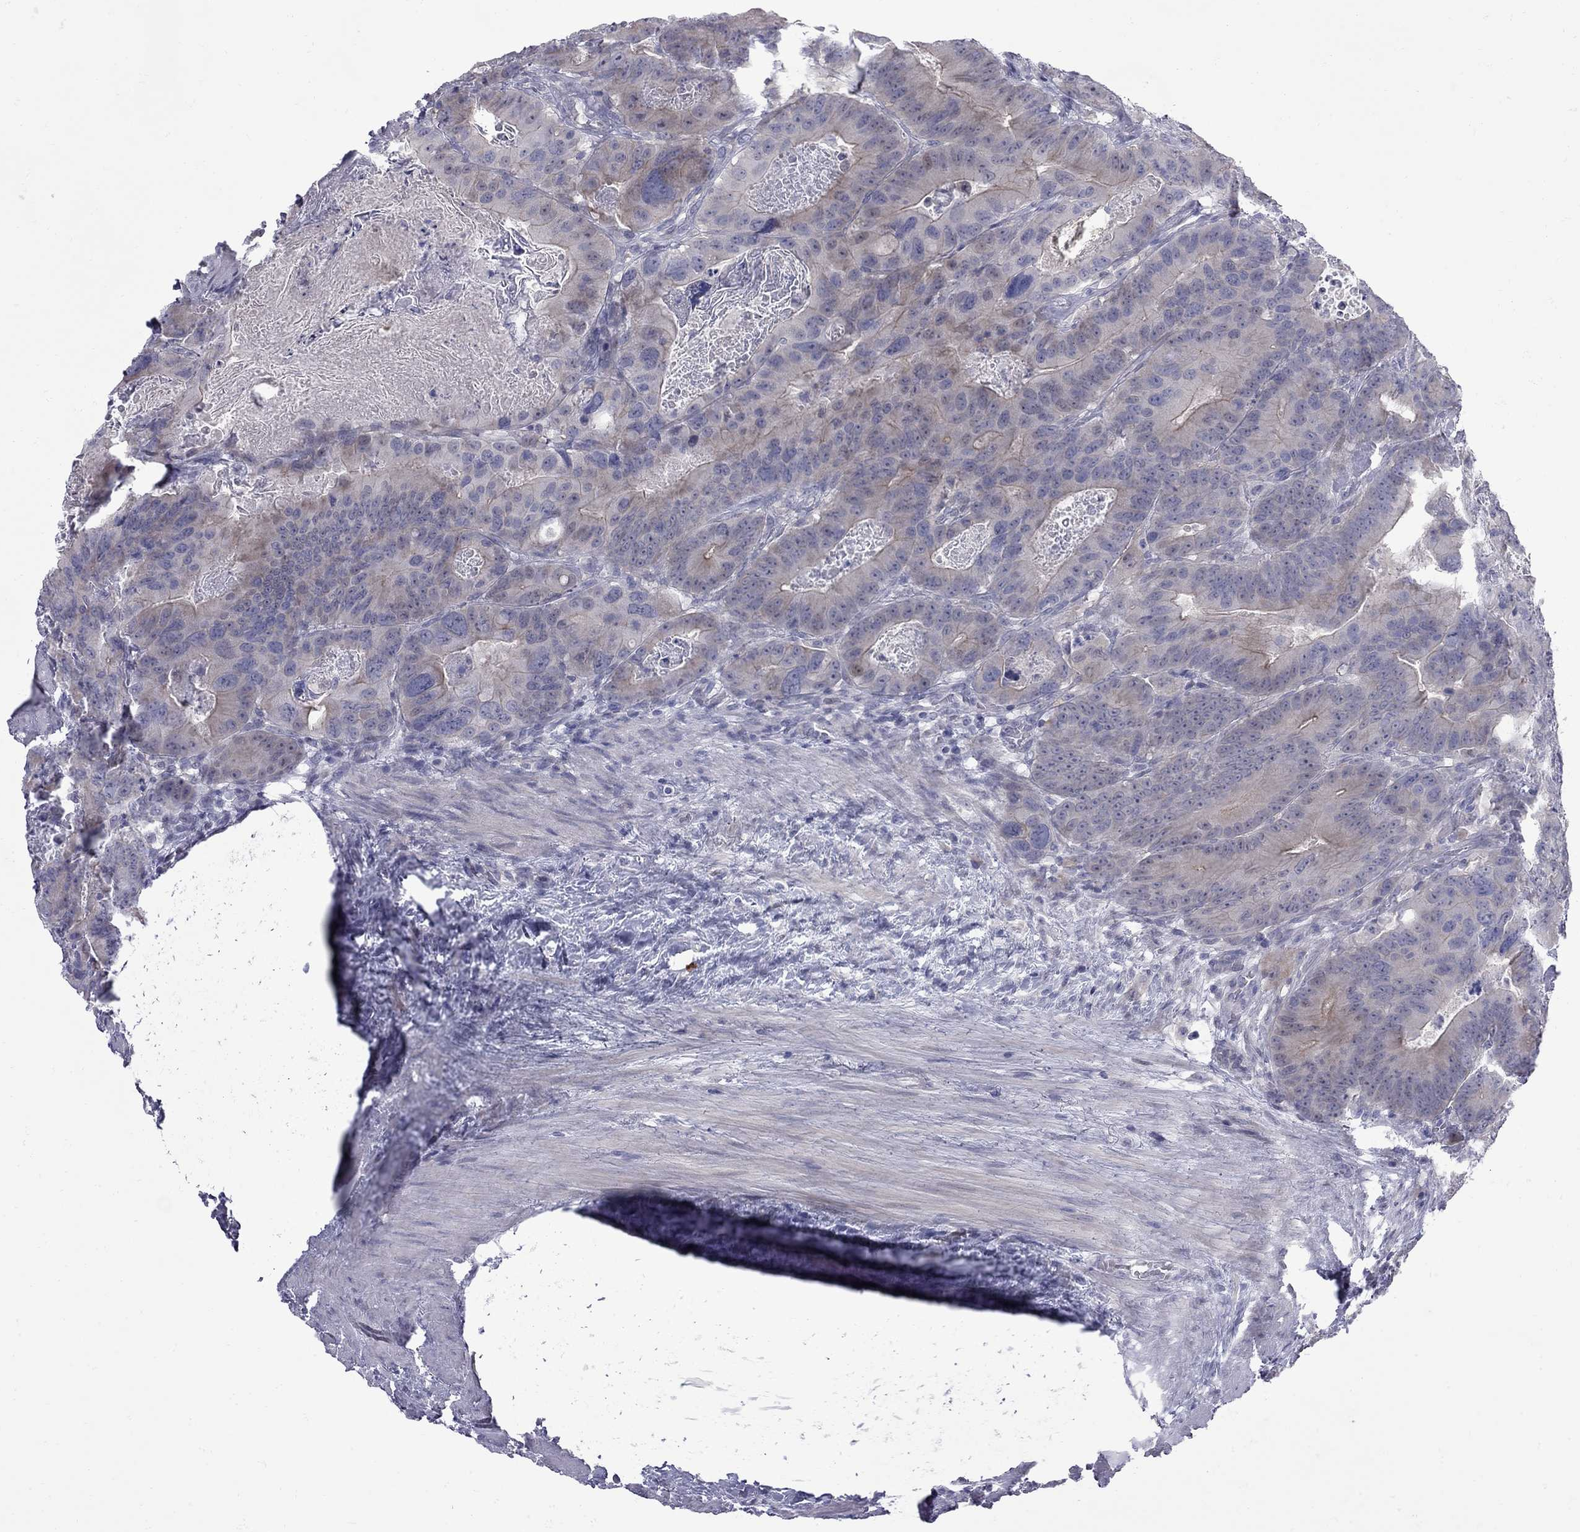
{"staining": {"intensity": "moderate", "quantity": "<25%", "location": "cytoplasmic/membranous"}, "tissue": "colorectal cancer", "cell_type": "Tumor cells", "image_type": "cancer", "snomed": [{"axis": "morphology", "description": "Adenocarcinoma, NOS"}, {"axis": "topography", "description": "Rectum"}], "caption": "IHC of human adenocarcinoma (colorectal) displays low levels of moderate cytoplasmic/membranous positivity in about <25% of tumor cells.", "gene": "NRARP", "patient": {"sex": "male", "age": 64}}